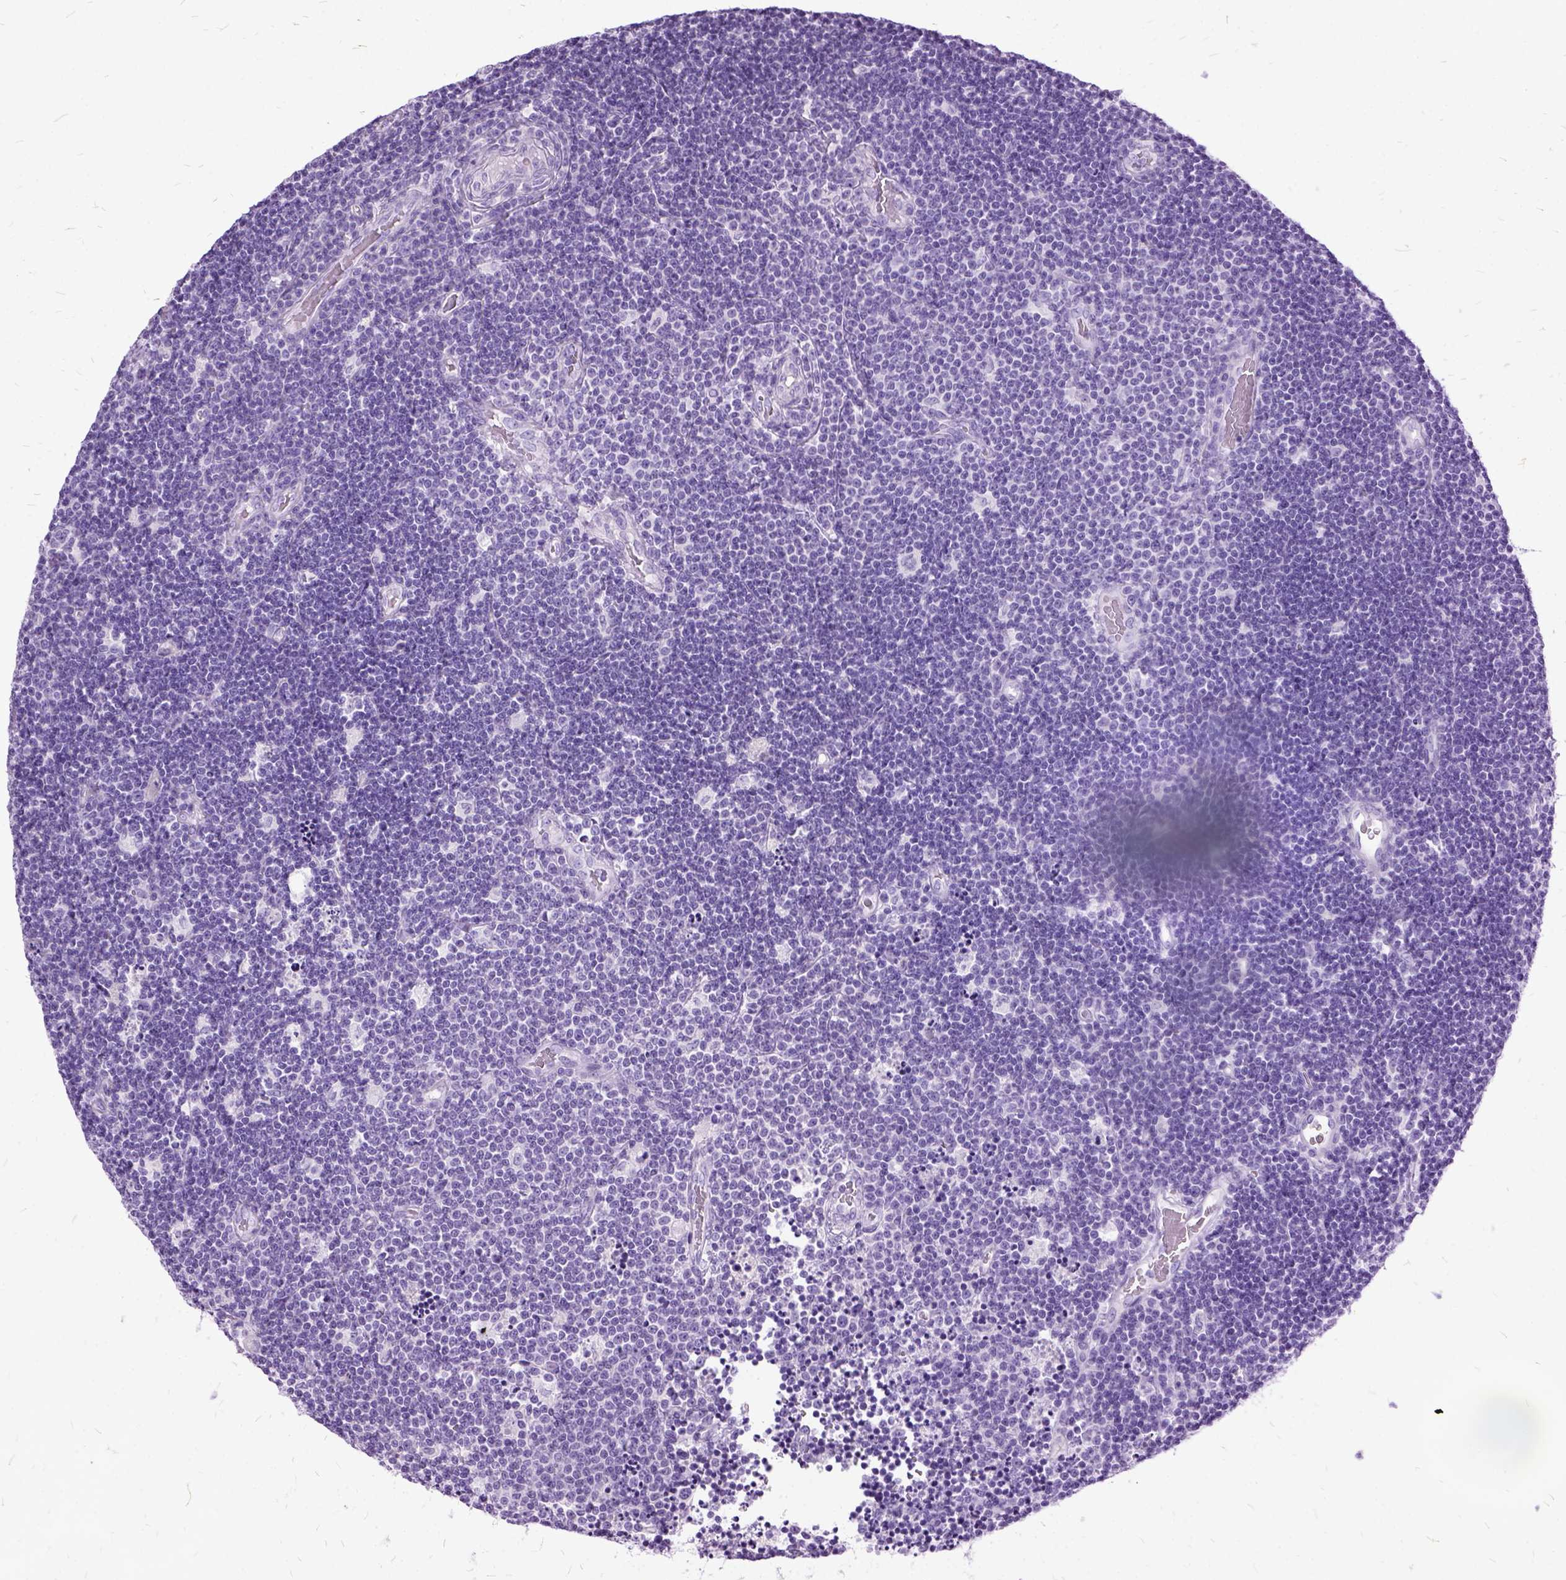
{"staining": {"intensity": "negative", "quantity": "none", "location": "none"}, "tissue": "lymphoma", "cell_type": "Tumor cells", "image_type": "cancer", "snomed": [{"axis": "morphology", "description": "Malignant lymphoma, non-Hodgkin's type, Low grade"}, {"axis": "topography", "description": "Brain"}], "caption": "Immunohistochemistry (IHC) micrograph of neoplastic tissue: low-grade malignant lymphoma, non-Hodgkin's type stained with DAB (3,3'-diaminobenzidine) exhibits no significant protein positivity in tumor cells.", "gene": "MME", "patient": {"sex": "female", "age": 66}}